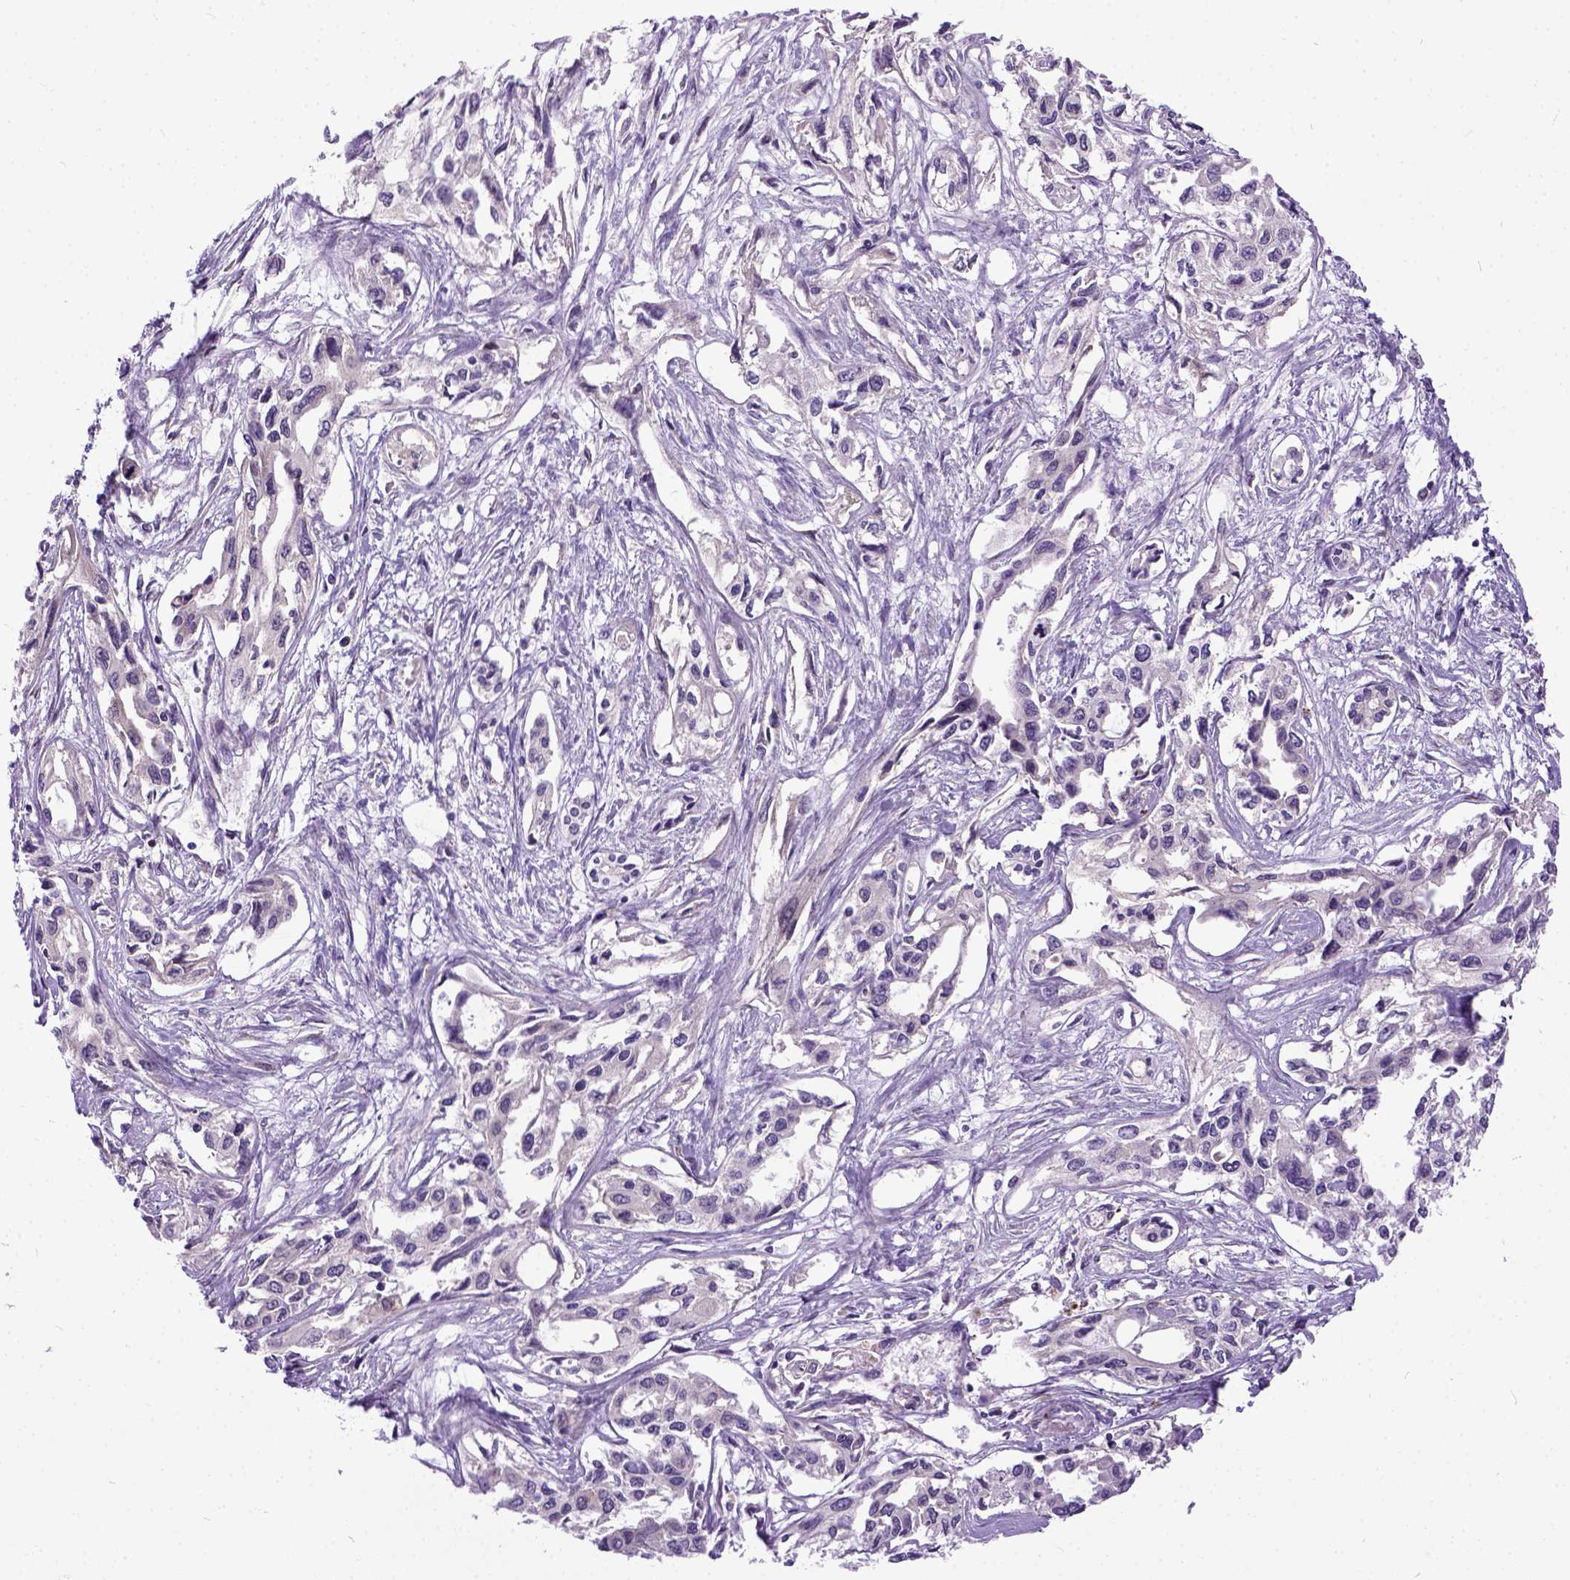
{"staining": {"intensity": "negative", "quantity": "none", "location": "none"}, "tissue": "pancreatic cancer", "cell_type": "Tumor cells", "image_type": "cancer", "snomed": [{"axis": "morphology", "description": "Adenocarcinoma, NOS"}, {"axis": "topography", "description": "Pancreas"}], "caption": "A histopathology image of adenocarcinoma (pancreatic) stained for a protein exhibits no brown staining in tumor cells.", "gene": "NEK5", "patient": {"sex": "female", "age": 55}}